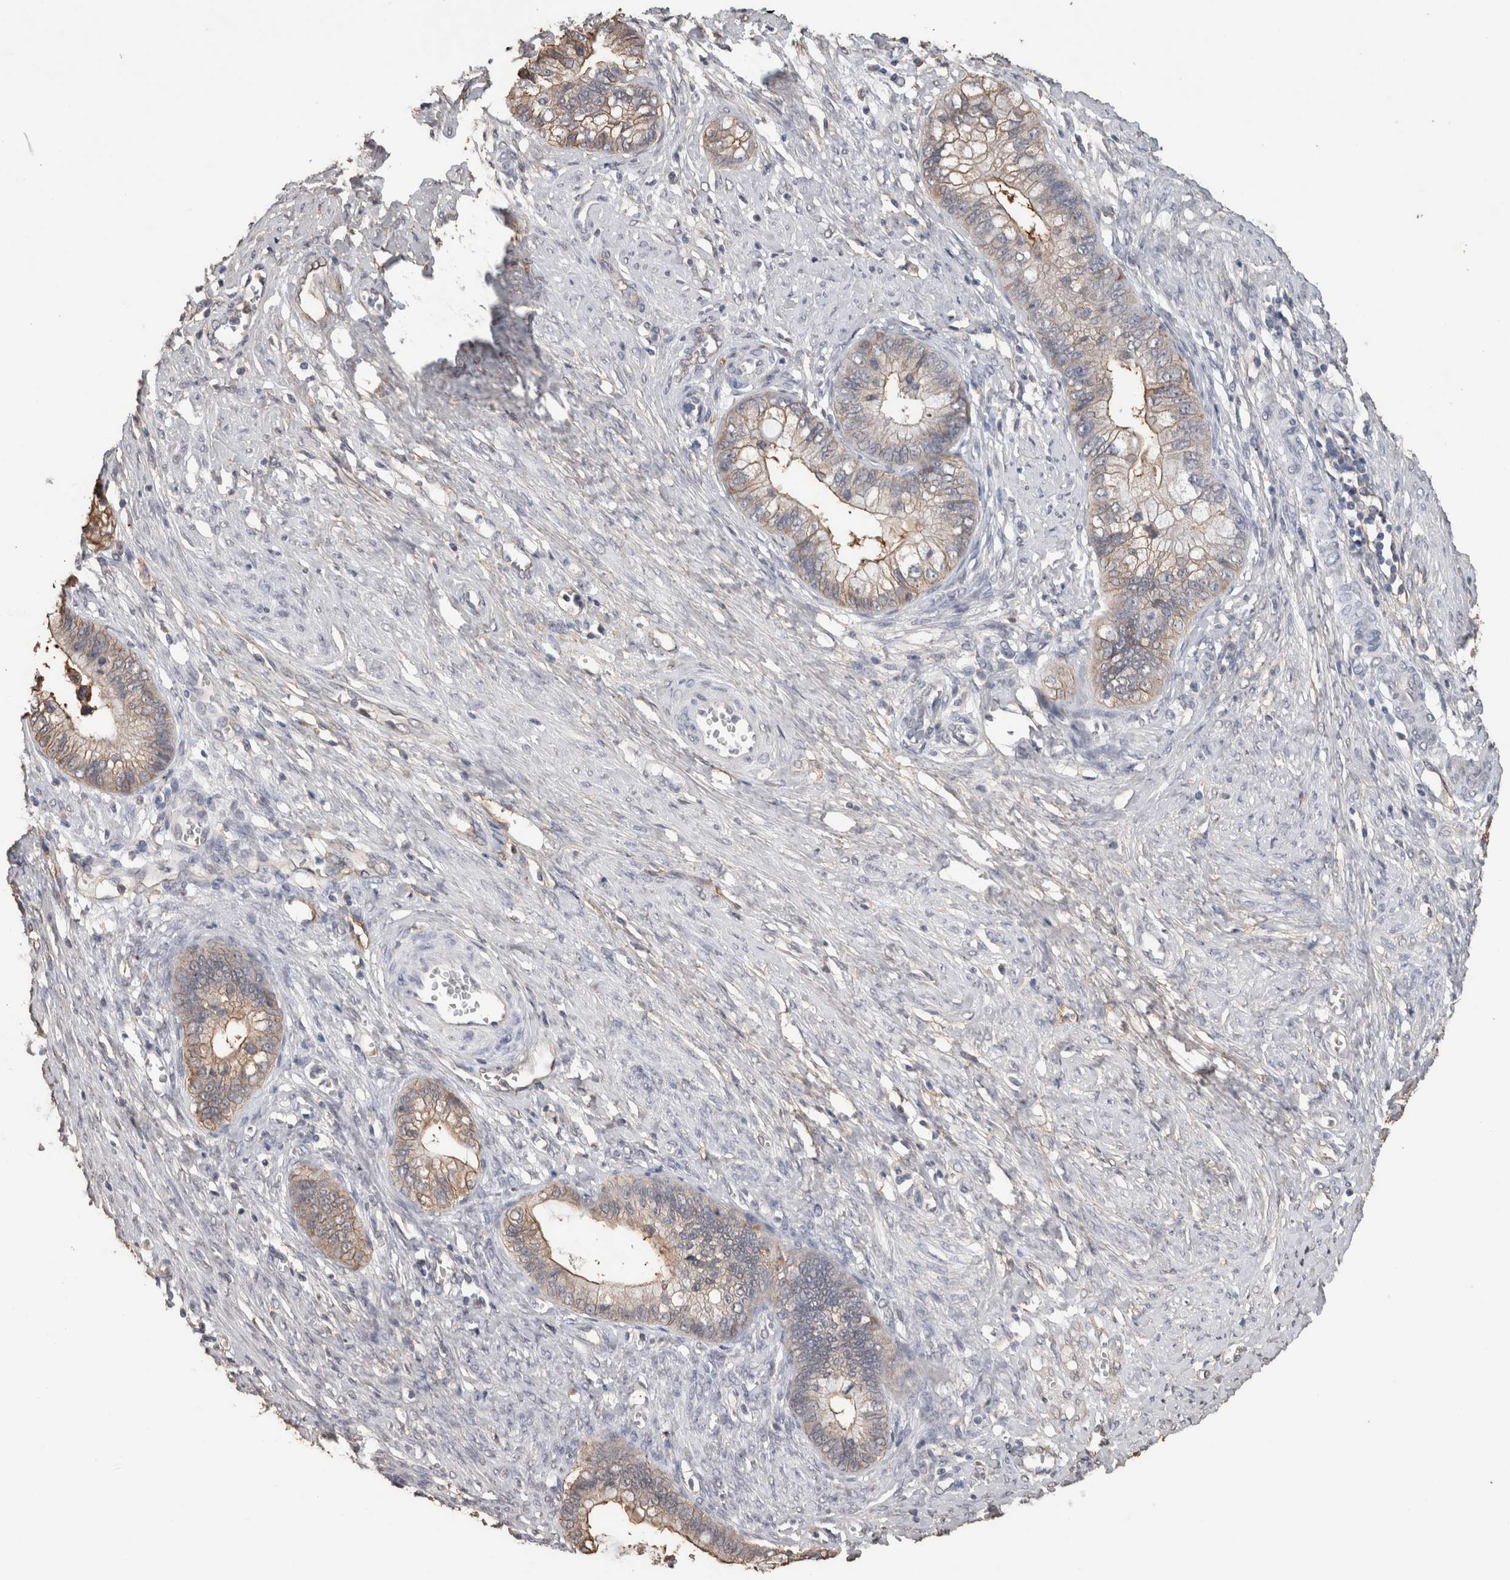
{"staining": {"intensity": "weak", "quantity": "25%-75%", "location": "cytoplasmic/membranous"}, "tissue": "cervical cancer", "cell_type": "Tumor cells", "image_type": "cancer", "snomed": [{"axis": "morphology", "description": "Adenocarcinoma, NOS"}, {"axis": "topography", "description": "Cervix"}], "caption": "Approximately 25%-75% of tumor cells in cervical cancer (adenocarcinoma) display weak cytoplasmic/membranous protein expression as visualized by brown immunohistochemical staining.", "gene": "S100A10", "patient": {"sex": "female", "age": 44}}